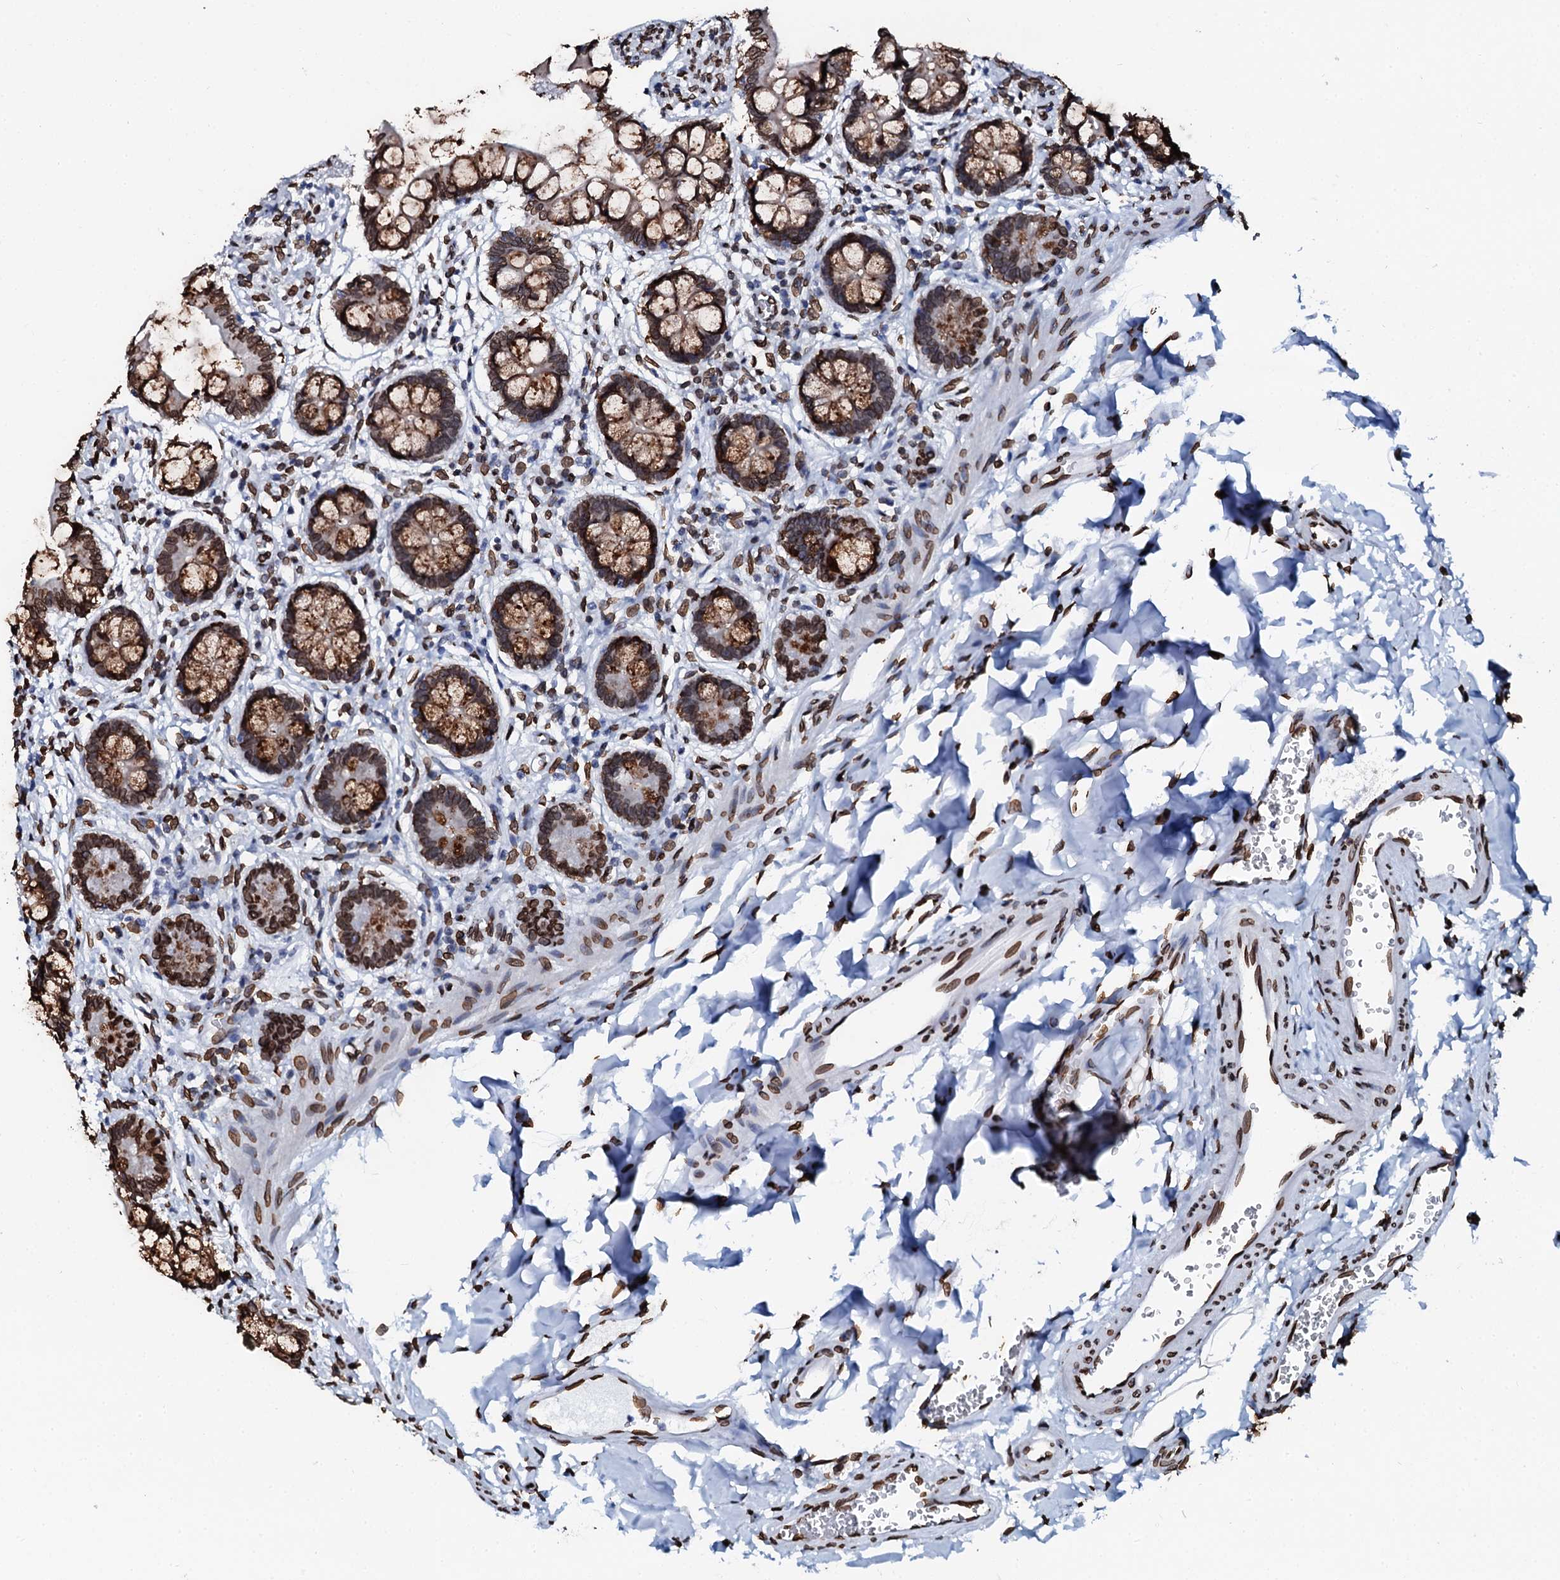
{"staining": {"intensity": "strong", "quantity": ">75%", "location": "cytoplasmic/membranous,nuclear"}, "tissue": "small intestine", "cell_type": "Glandular cells", "image_type": "normal", "snomed": [{"axis": "morphology", "description": "Normal tissue, NOS"}, {"axis": "topography", "description": "Small intestine"}], "caption": "High-magnification brightfield microscopy of unremarkable small intestine stained with DAB (3,3'-diaminobenzidine) (brown) and counterstained with hematoxylin (blue). glandular cells exhibit strong cytoplasmic/membranous,nuclear staining is seen in about>75% of cells.", "gene": "KATNAL2", "patient": {"sex": "male", "age": 52}}